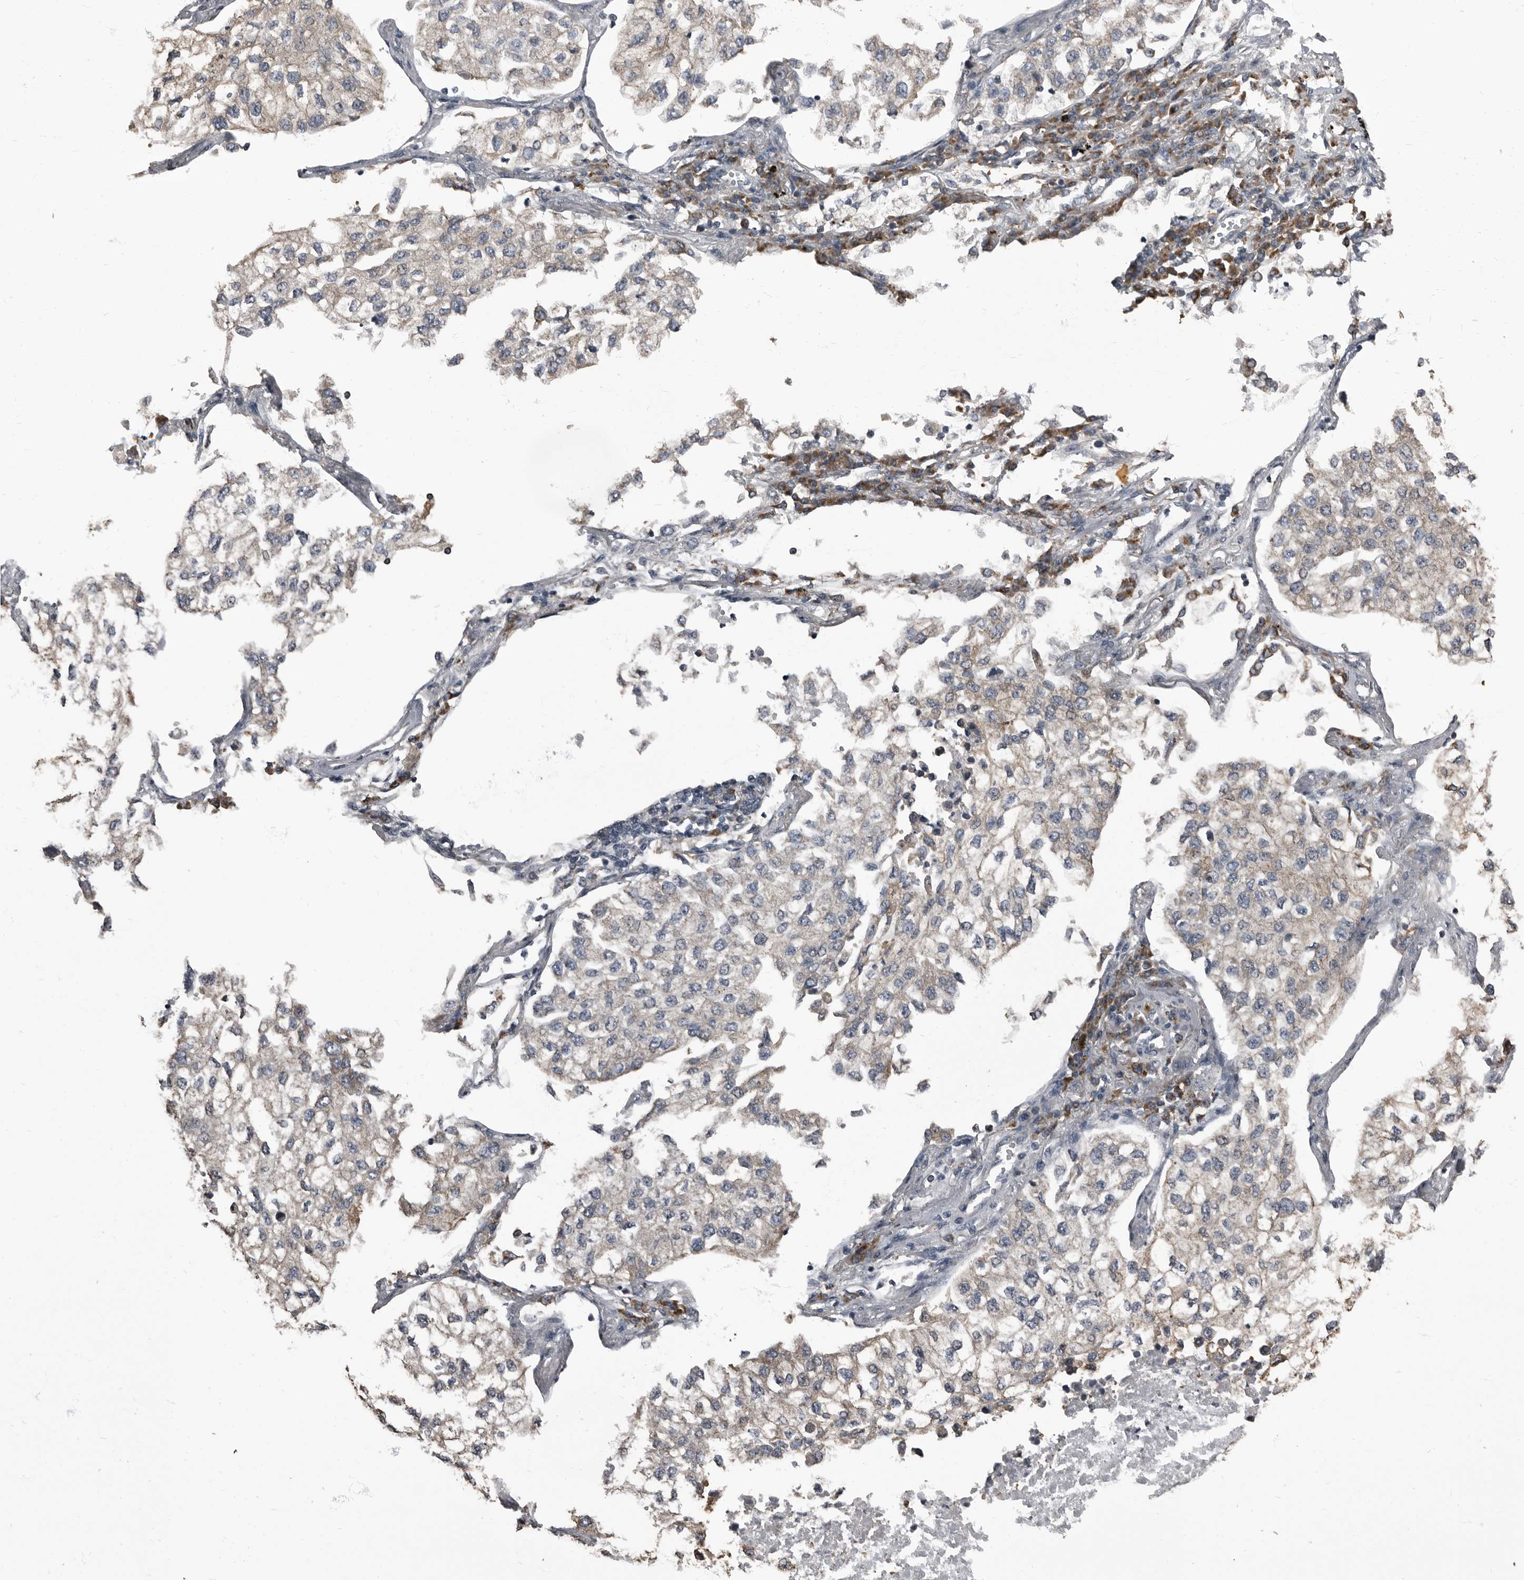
{"staining": {"intensity": "weak", "quantity": "<25%", "location": "cytoplasmic/membranous"}, "tissue": "lung cancer", "cell_type": "Tumor cells", "image_type": "cancer", "snomed": [{"axis": "morphology", "description": "Adenocarcinoma, NOS"}, {"axis": "topography", "description": "Lung"}], "caption": "DAB (3,3'-diaminobenzidine) immunohistochemical staining of lung adenocarcinoma shows no significant positivity in tumor cells. (DAB immunohistochemistry with hematoxylin counter stain).", "gene": "TPD52L1", "patient": {"sex": "male", "age": 63}}